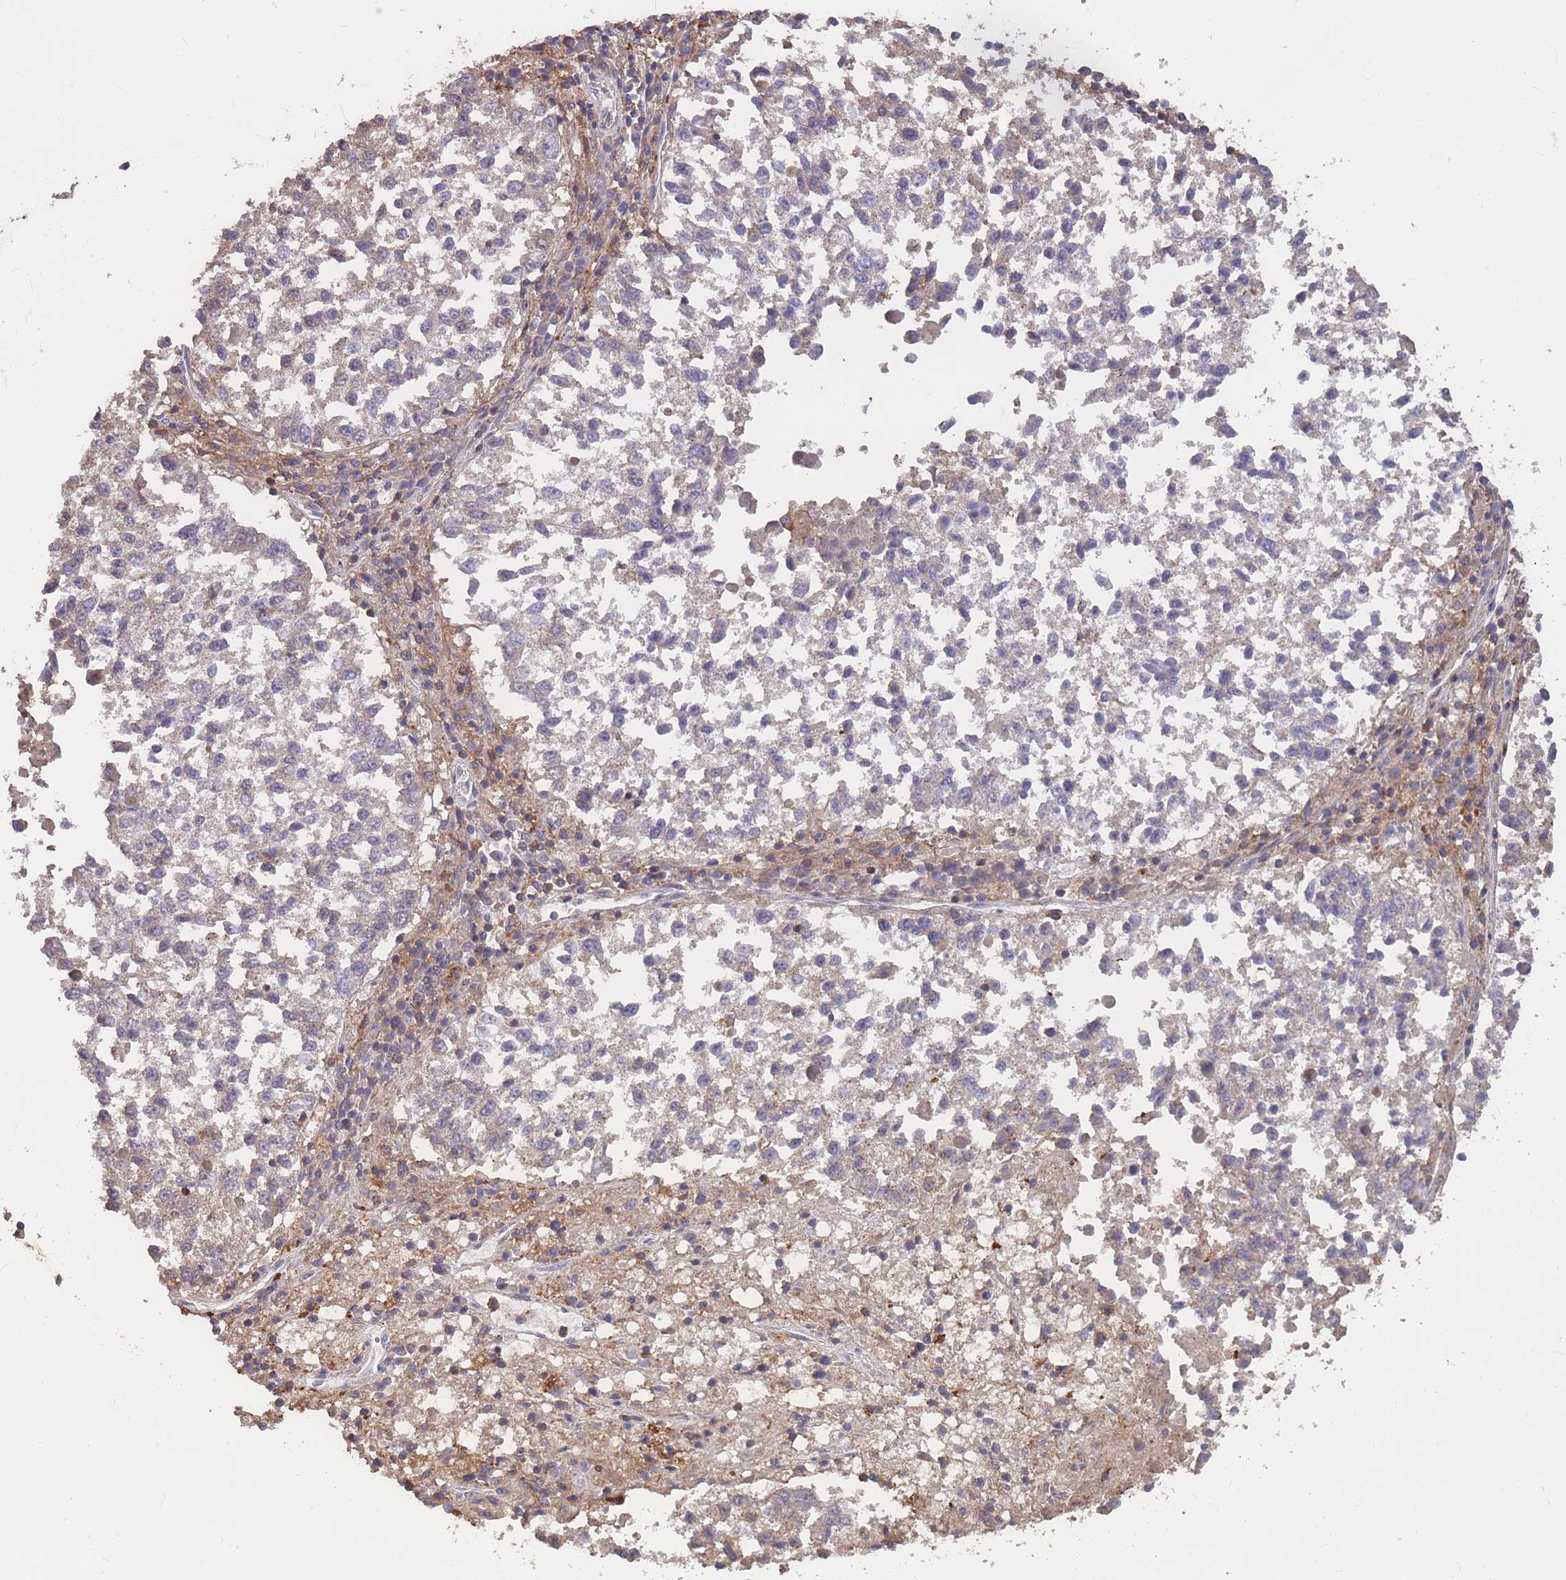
{"staining": {"intensity": "negative", "quantity": "none", "location": "none"}, "tissue": "lung cancer", "cell_type": "Tumor cells", "image_type": "cancer", "snomed": [{"axis": "morphology", "description": "Squamous cell carcinoma, NOS"}, {"axis": "topography", "description": "Lung"}], "caption": "This histopathology image is of squamous cell carcinoma (lung) stained with immunohistochemistry to label a protein in brown with the nuclei are counter-stained blue. There is no expression in tumor cells.", "gene": "CD33", "patient": {"sex": "male", "age": 73}}